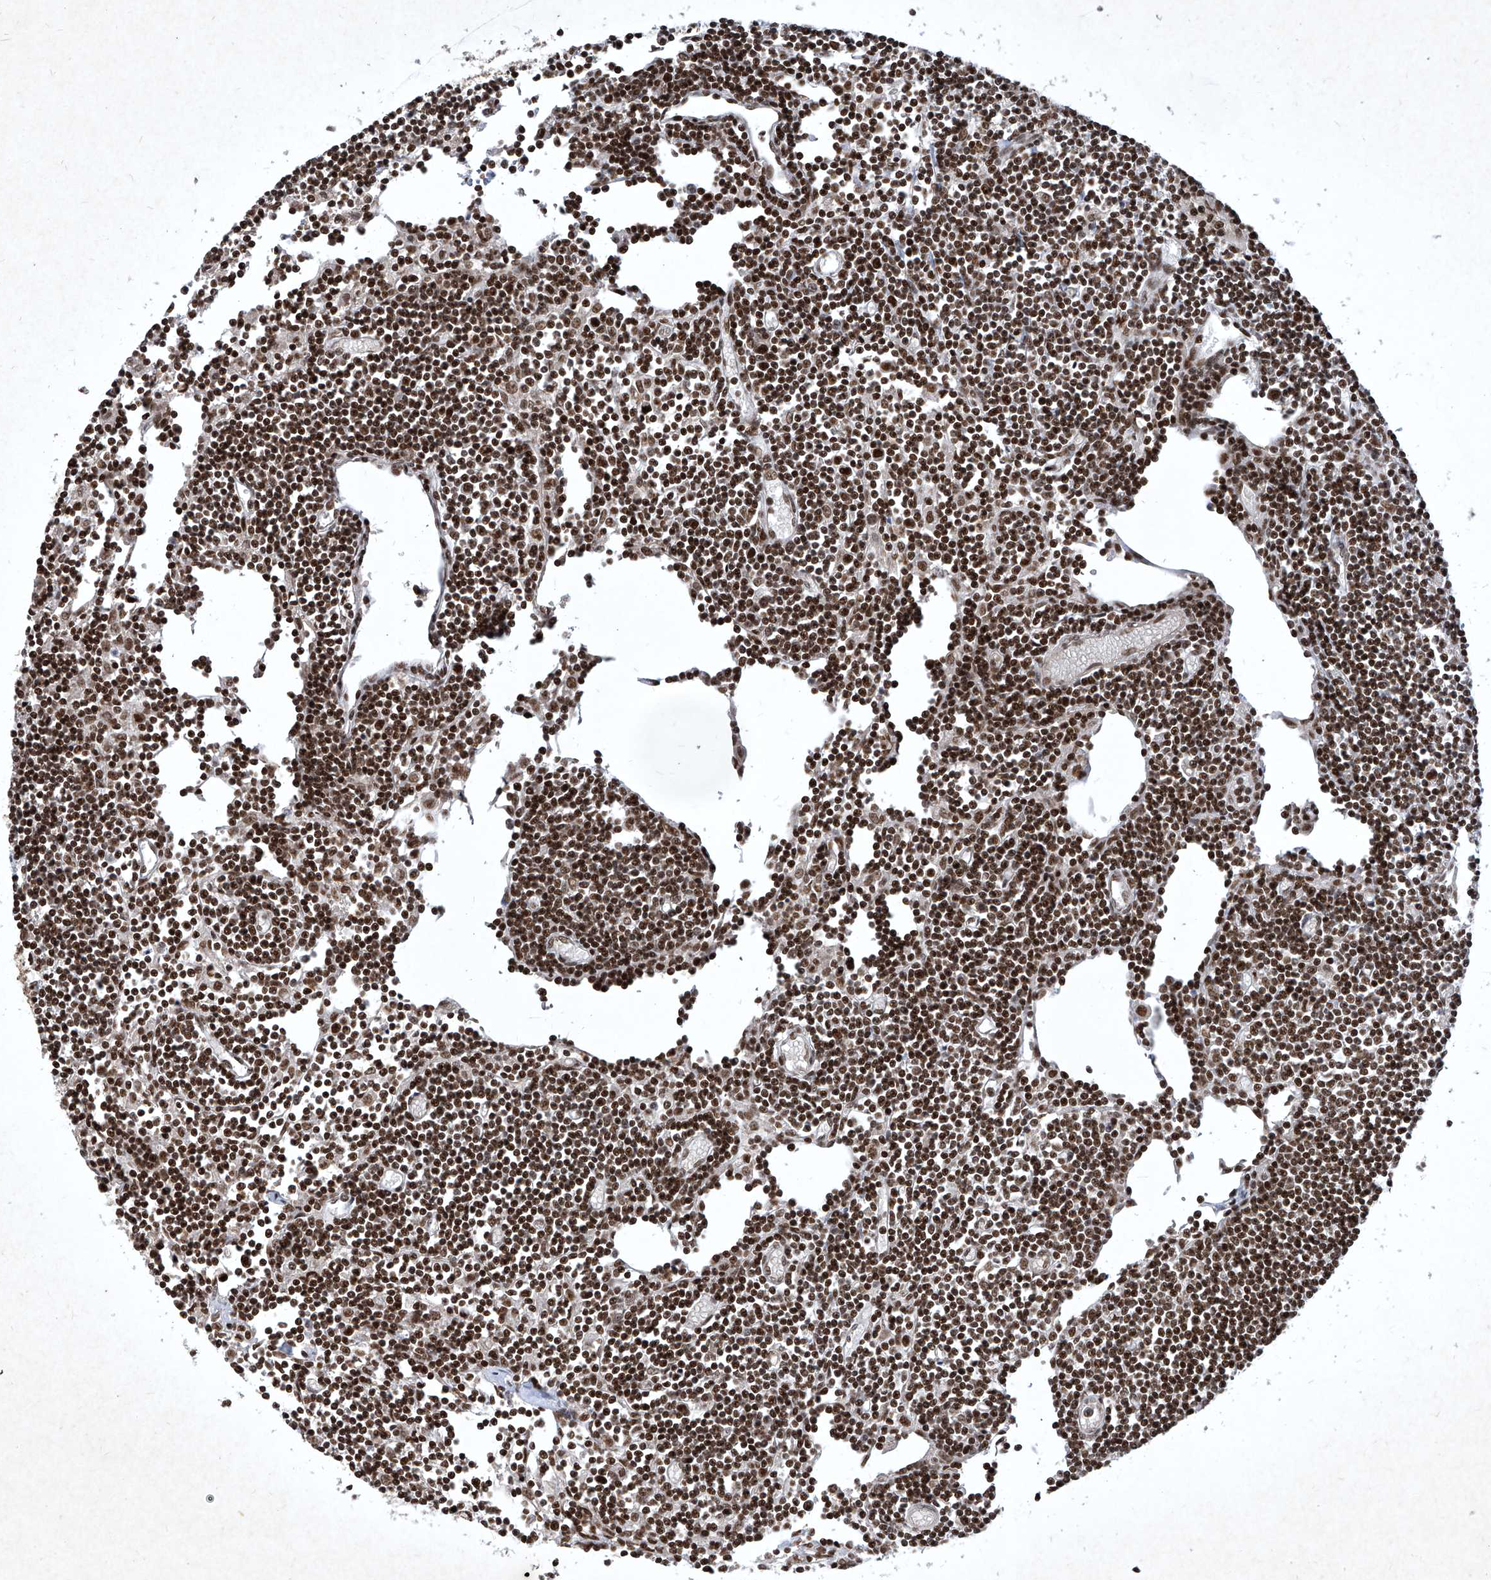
{"staining": {"intensity": "strong", "quantity": ">75%", "location": "nuclear"}, "tissue": "lymph node", "cell_type": "Non-germinal center cells", "image_type": "normal", "snomed": [{"axis": "morphology", "description": "Normal tissue, NOS"}, {"axis": "topography", "description": "Lymph node"}], "caption": "This image demonstrates IHC staining of unremarkable human lymph node, with high strong nuclear staining in approximately >75% of non-germinal center cells.", "gene": "IRF2", "patient": {"sex": "female", "age": 11}}